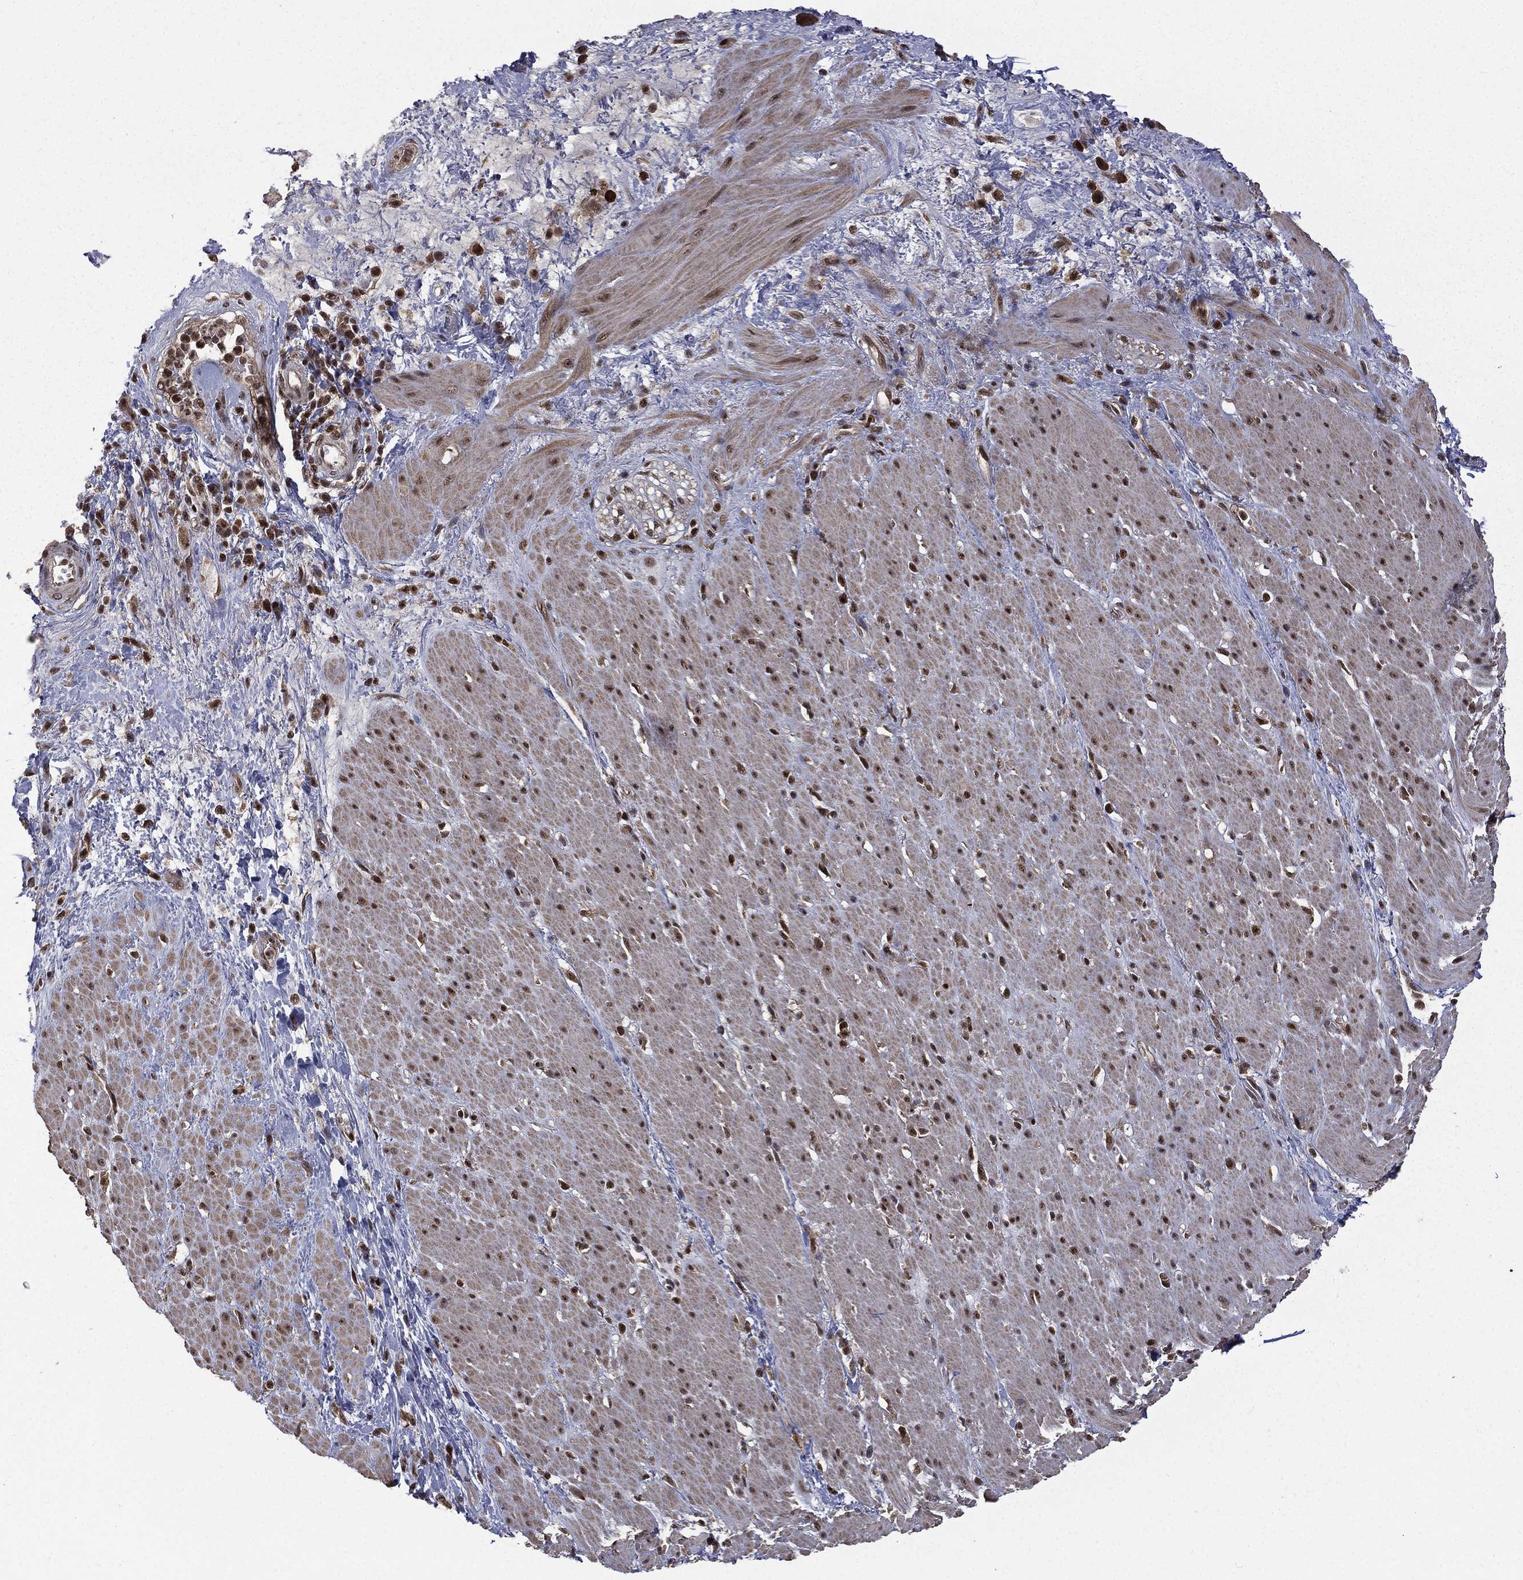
{"staining": {"intensity": "strong", "quantity": "25%-75%", "location": "nuclear"}, "tissue": "smooth muscle", "cell_type": "Smooth muscle cells", "image_type": "normal", "snomed": [{"axis": "morphology", "description": "Normal tissue, NOS"}, {"axis": "topography", "description": "Soft tissue"}, {"axis": "topography", "description": "Smooth muscle"}], "caption": "The histopathology image displays staining of unremarkable smooth muscle, revealing strong nuclear protein staining (brown color) within smooth muscle cells. Nuclei are stained in blue.", "gene": "JMJD6", "patient": {"sex": "male", "age": 72}}